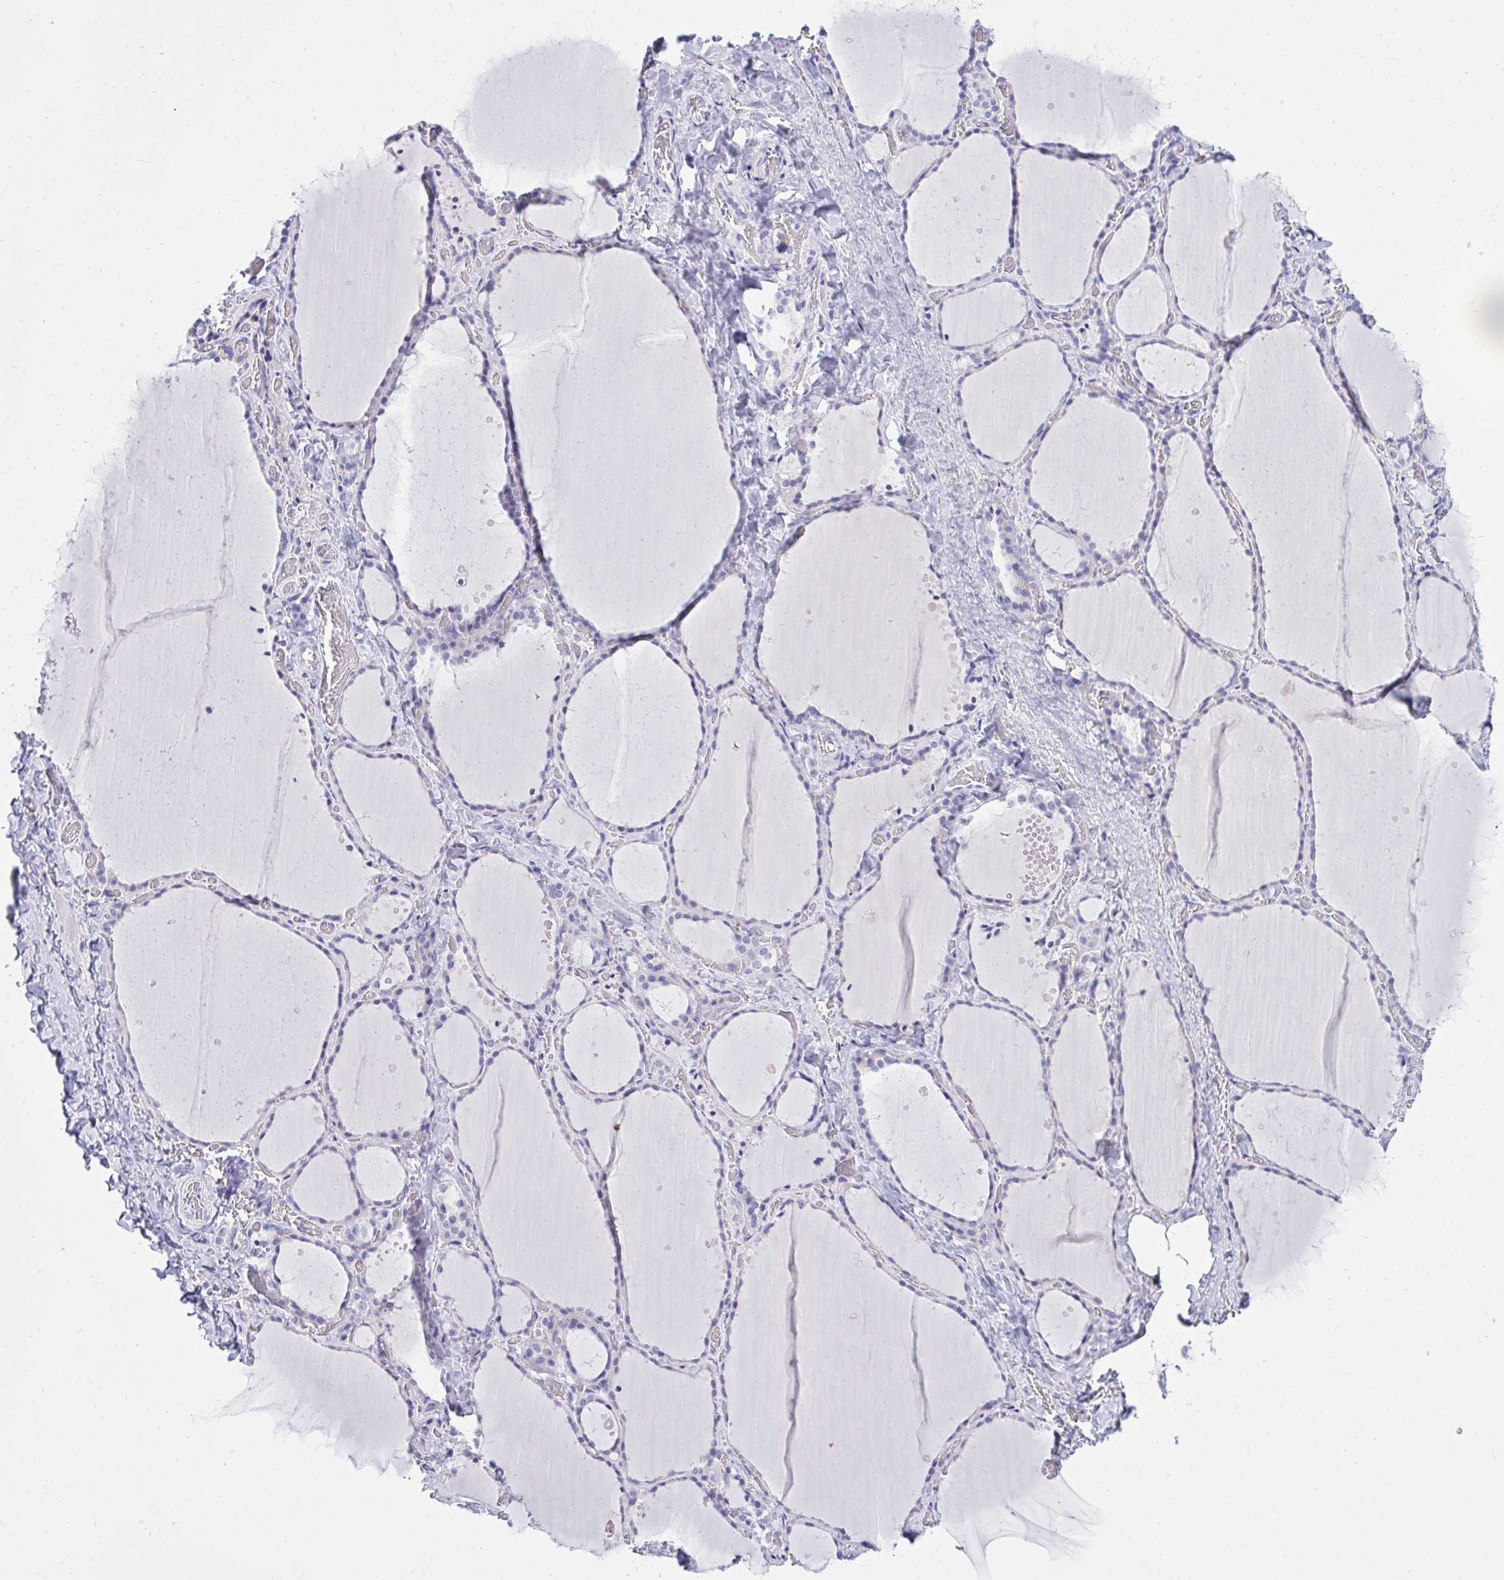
{"staining": {"intensity": "negative", "quantity": "none", "location": "none"}, "tissue": "thyroid gland", "cell_type": "Glandular cells", "image_type": "normal", "snomed": [{"axis": "morphology", "description": "Normal tissue, NOS"}, {"axis": "topography", "description": "Thyroid gland"}], "caption": "IHC of benign thyroid gland exhibits no staining in glandular cells. The staining is performed using DAB brown chromogen with nuclei counter-stained in using hematoxylin.", "gene": "AIG1", "patient": {"sex": "female", "age": 36}}